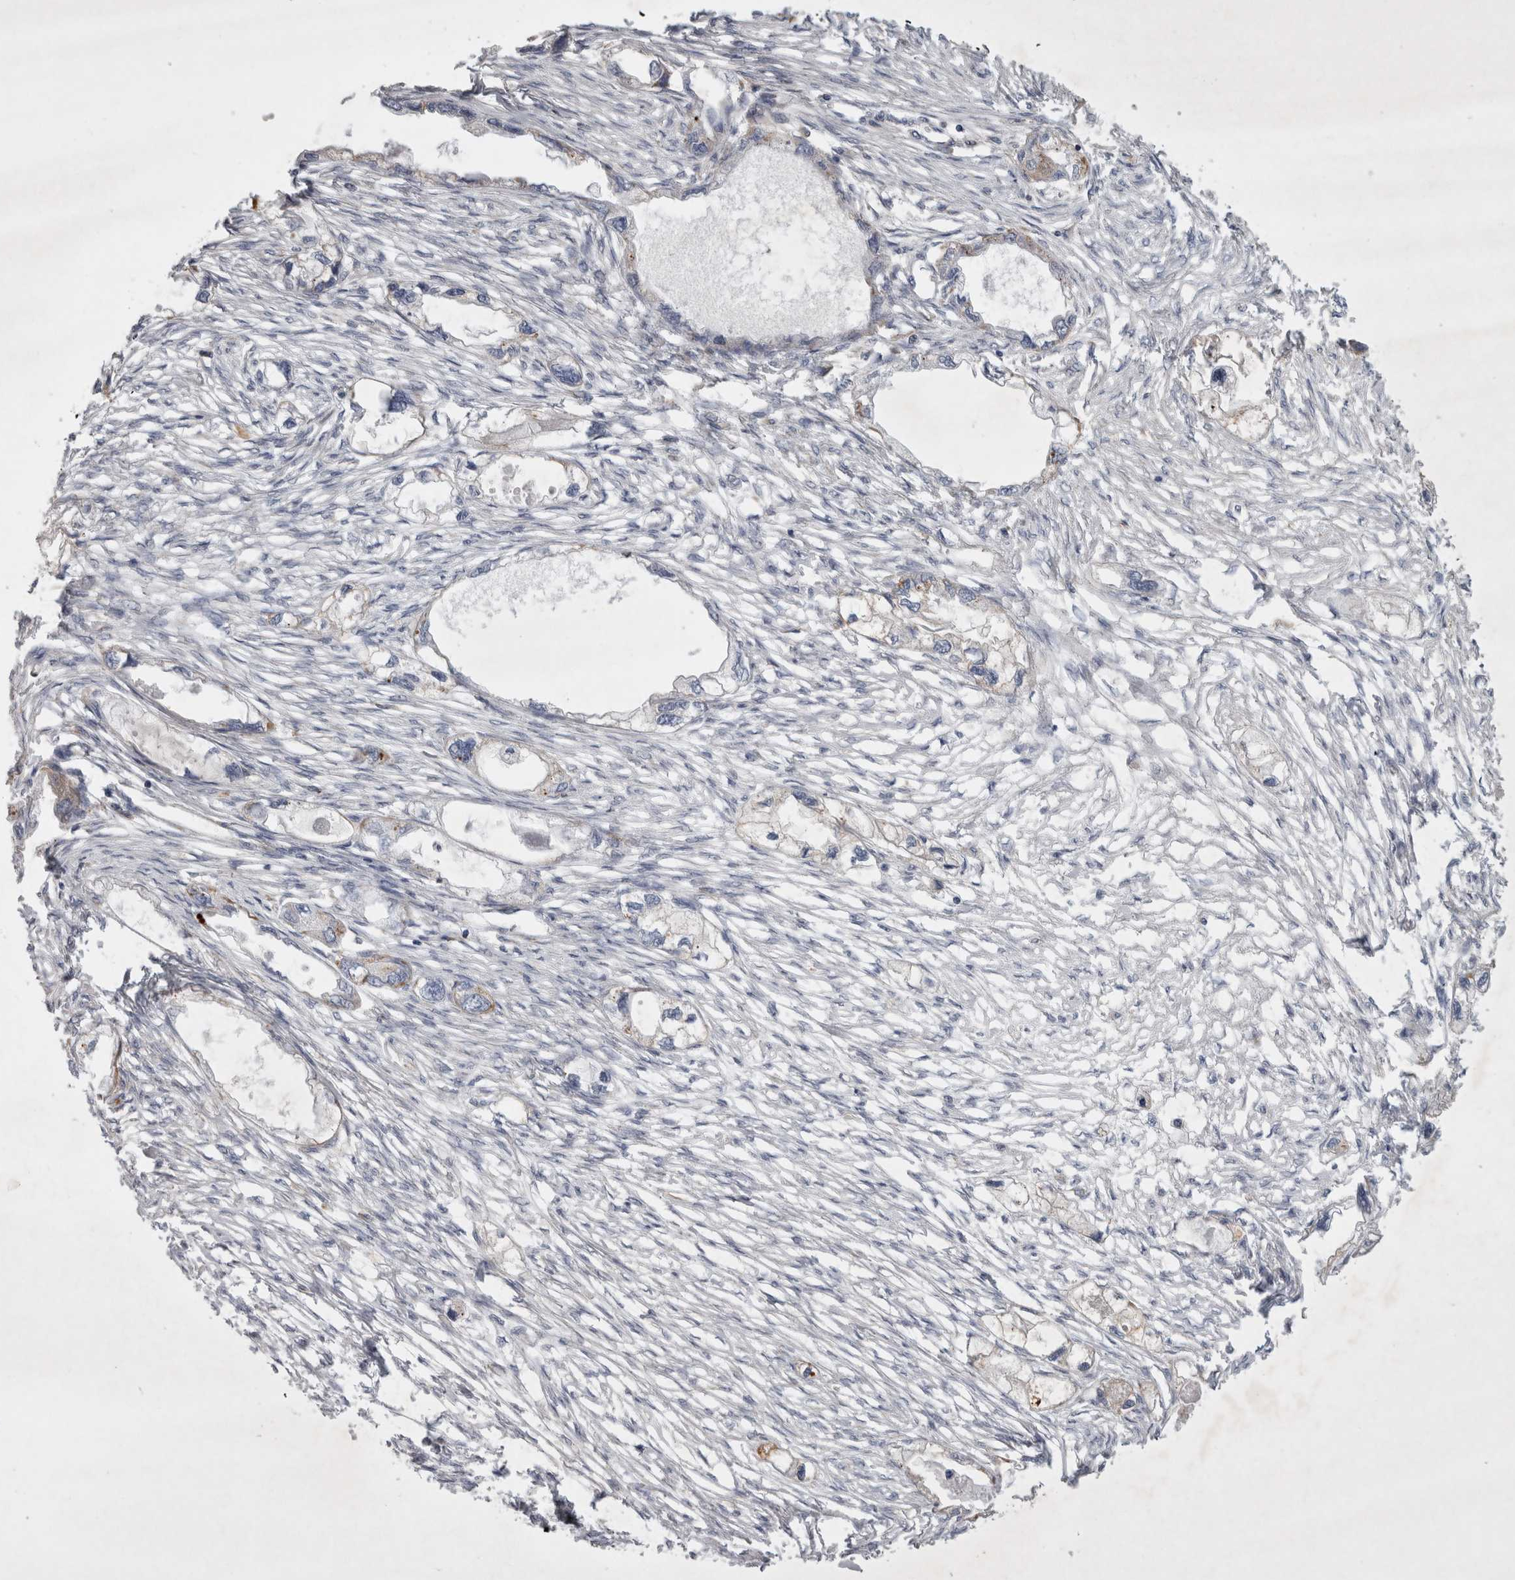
{"staining": {"intensity": "weak", "quantity": "<25%", "location": "cytoplasmic/membranous"}, "tissue": "endometrial cancer", "cell_type": "Tumor cells", "image_type": "cancer", "snomed": [{"axis": "morphology", "description": "Adenocarcinoma, NOS"}, {"axis": "morphology", "description": "Adenocarcinoma, metastatic, NOS"}, {"axis": "topography", "description": "Adipose tissue"}, {"axis": "topography", "description": "Endometrium"}], "caption": "This is a photomicrograph of immunohistochemistry (IHC) staining of endometrial metastatic adenocarcinoma, which shows no positivity in tumor cells.", "gene": "STRADB", "patient": {"sex": "female", "age": 67}}